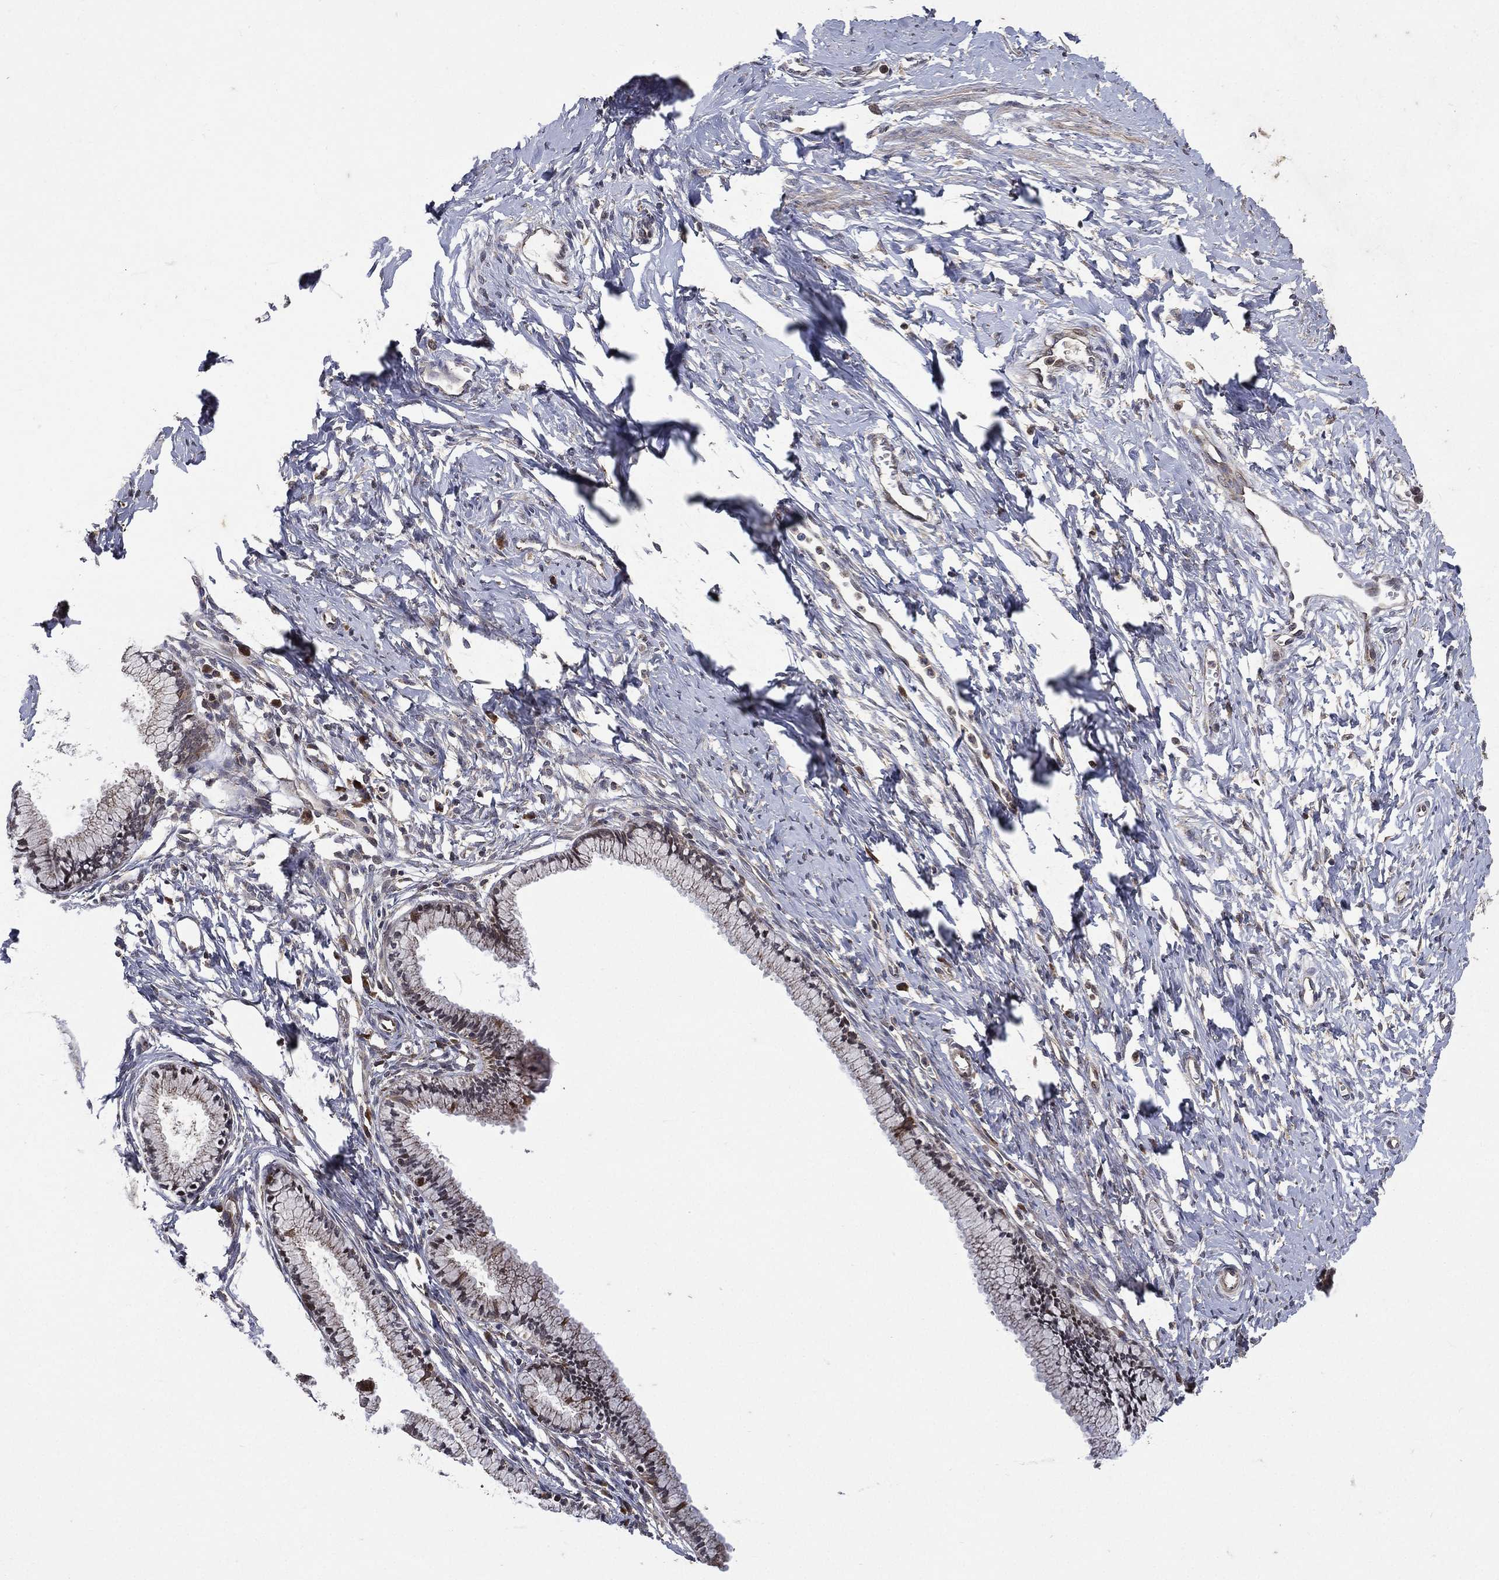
{"staining": {"intensity": "negative", "quantity": "none", "location": "none"}, "tissue": "cervix", "cell_type": "Glandular cells", "image_type": "normal", "snomed": [{"axis": "morphology", "description": "Normal tissue, NOS"}, {"axis": "topography", "description": "Cervix"}], "caption": "Immunohistochemistry histopathology image of unremarkable cervix: cervix stained with DAB reveals no significant protein expression in glandular cells.", "gene": "RAB11FIP4", "patient": {"sex": "female", "age": 40}}